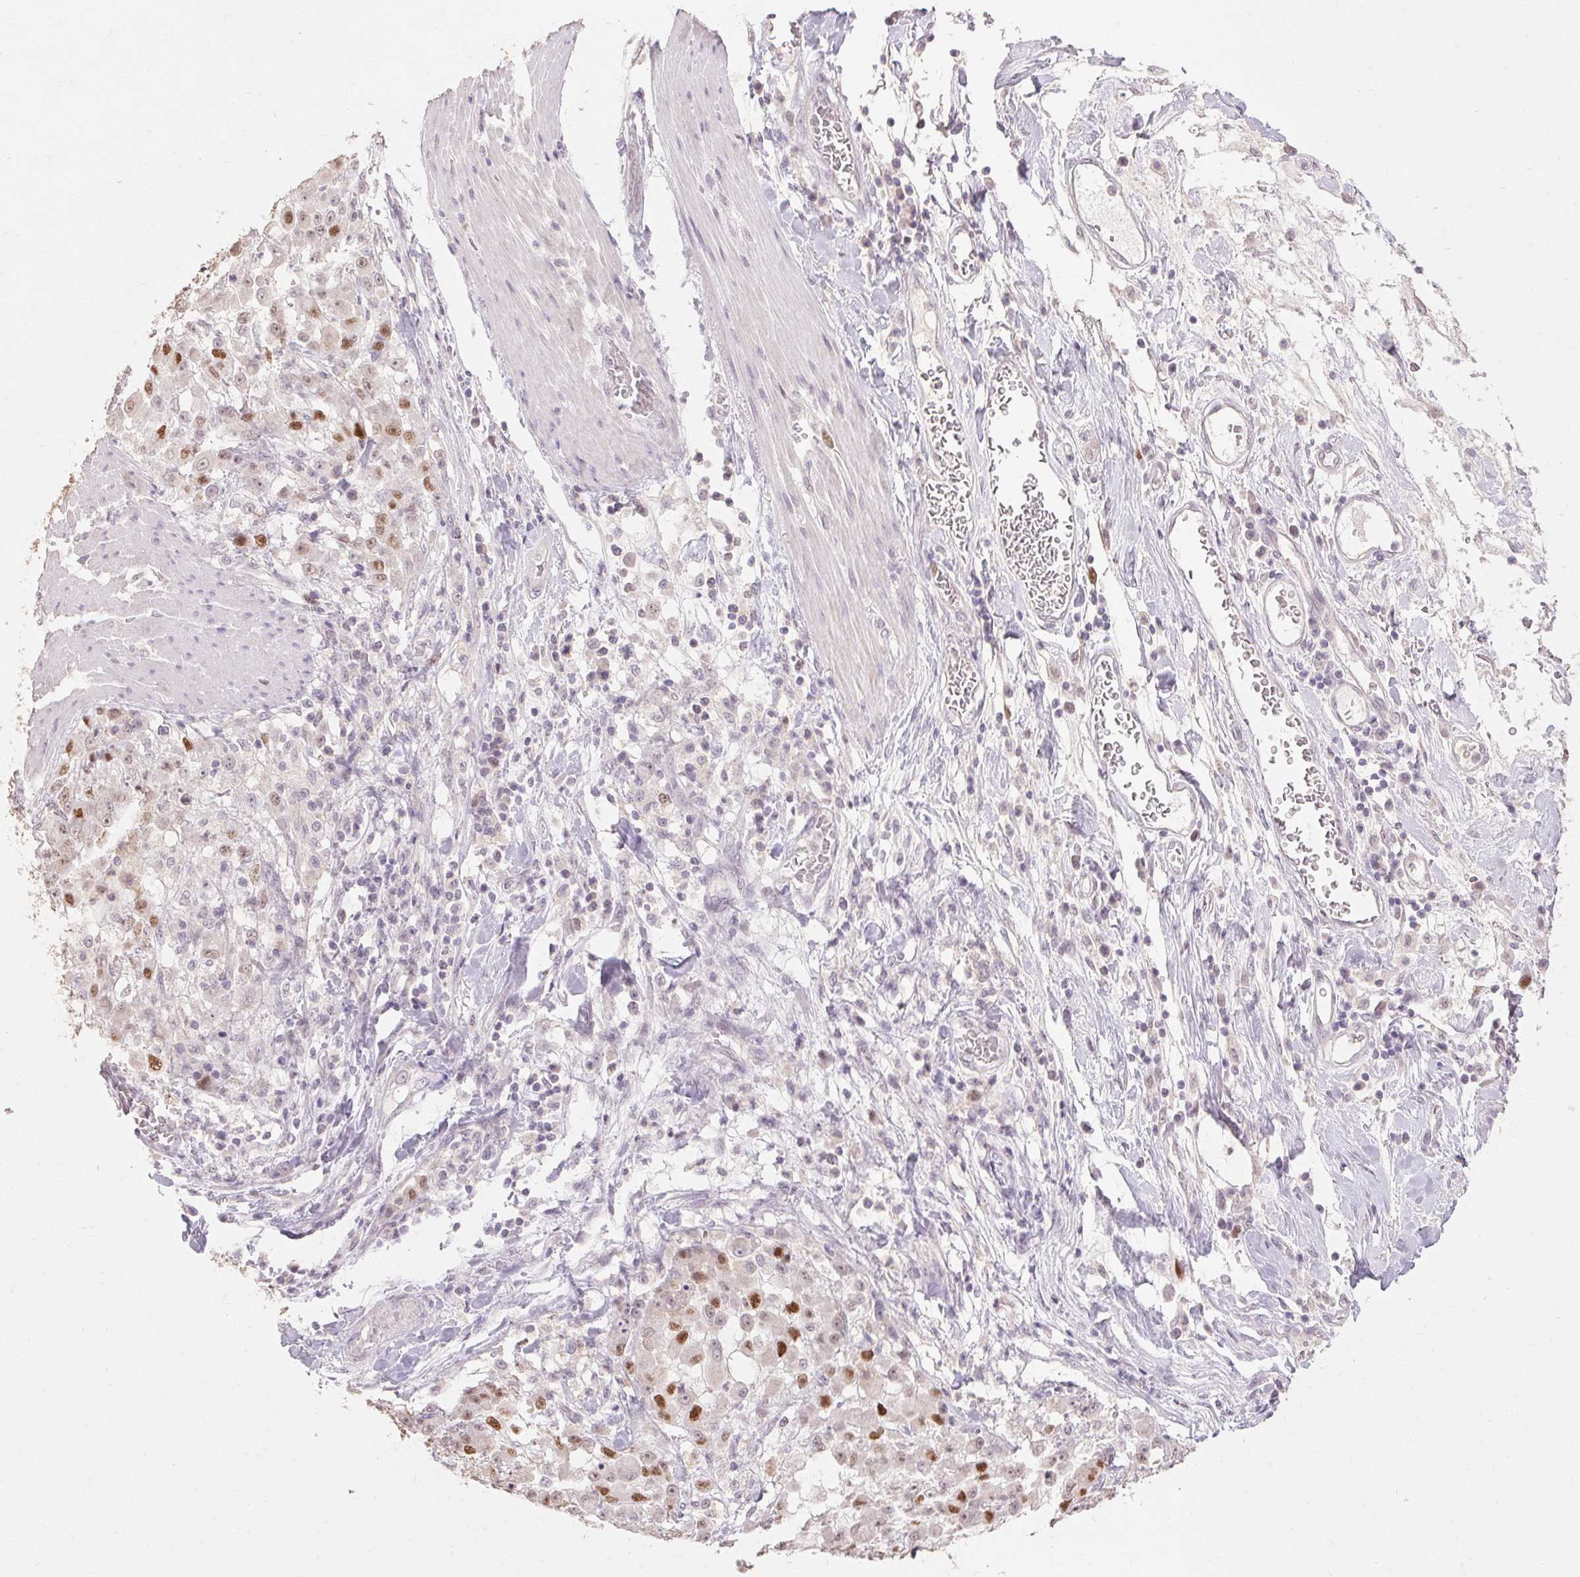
{"staining": {"intensity": "strong", "quantity": "25%-75%", "location": "nuclear"}, "tissue": "stomach cancer", "cell_type": "Tumor cells", "image_type": "cancer", "snomed": [{"axis": "morphology", "description": "Adenocarcinoma, NOS"}, {"axis": "topography", "description": "Stomach"}], "caption": "Immunohistochemistry (IHC) (DAB) staining of adenocarcinoma (stomach) displays strong nuclear protein staining in approximately 25%-75% of tumor cells. Immunohistochemistry stains the protein of interest in brown and the nuclei are stained blue.", "gene": "SKP2", "patient": {"sex": "female", "age": 76}}